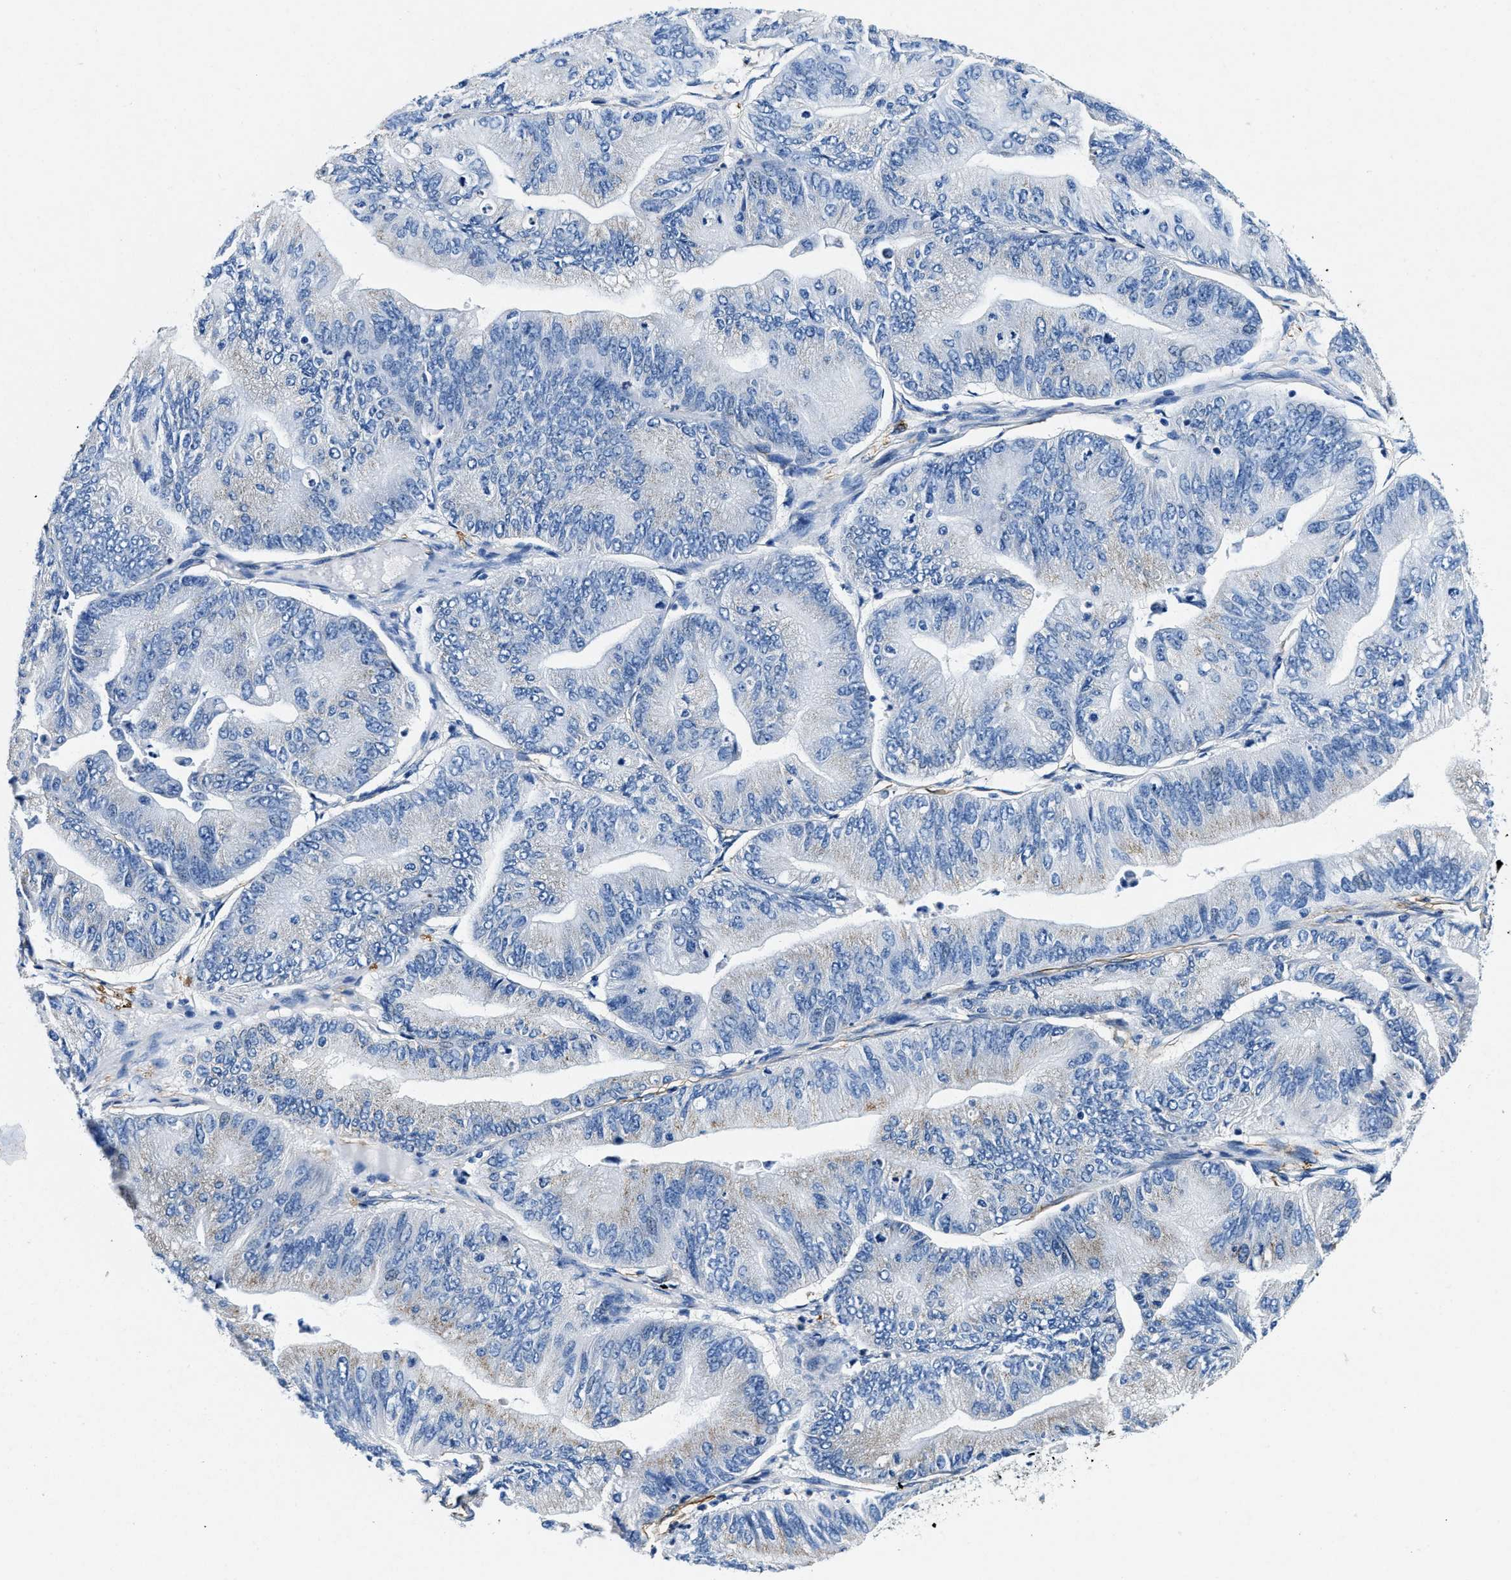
{"staining": {"intensity": "negative", "quantity": "none", "location": "none"}, "tissue": "ovarian cancer", "cell_type": "Tumor cells", "image_type": "cancer", "snomed": [{"axis": "morphology", "description": "Cystadenocarcinoma, mucinous, NOS"}, {"axis": "topography", "description": "Ovary"}], "caption": "Tumor cells are negative for brown protein staining in ovarian cancer (mucinous cystadenocarcinoma).", "gene": "TEX261", "patient": {"sex": "female", "age": 61}}